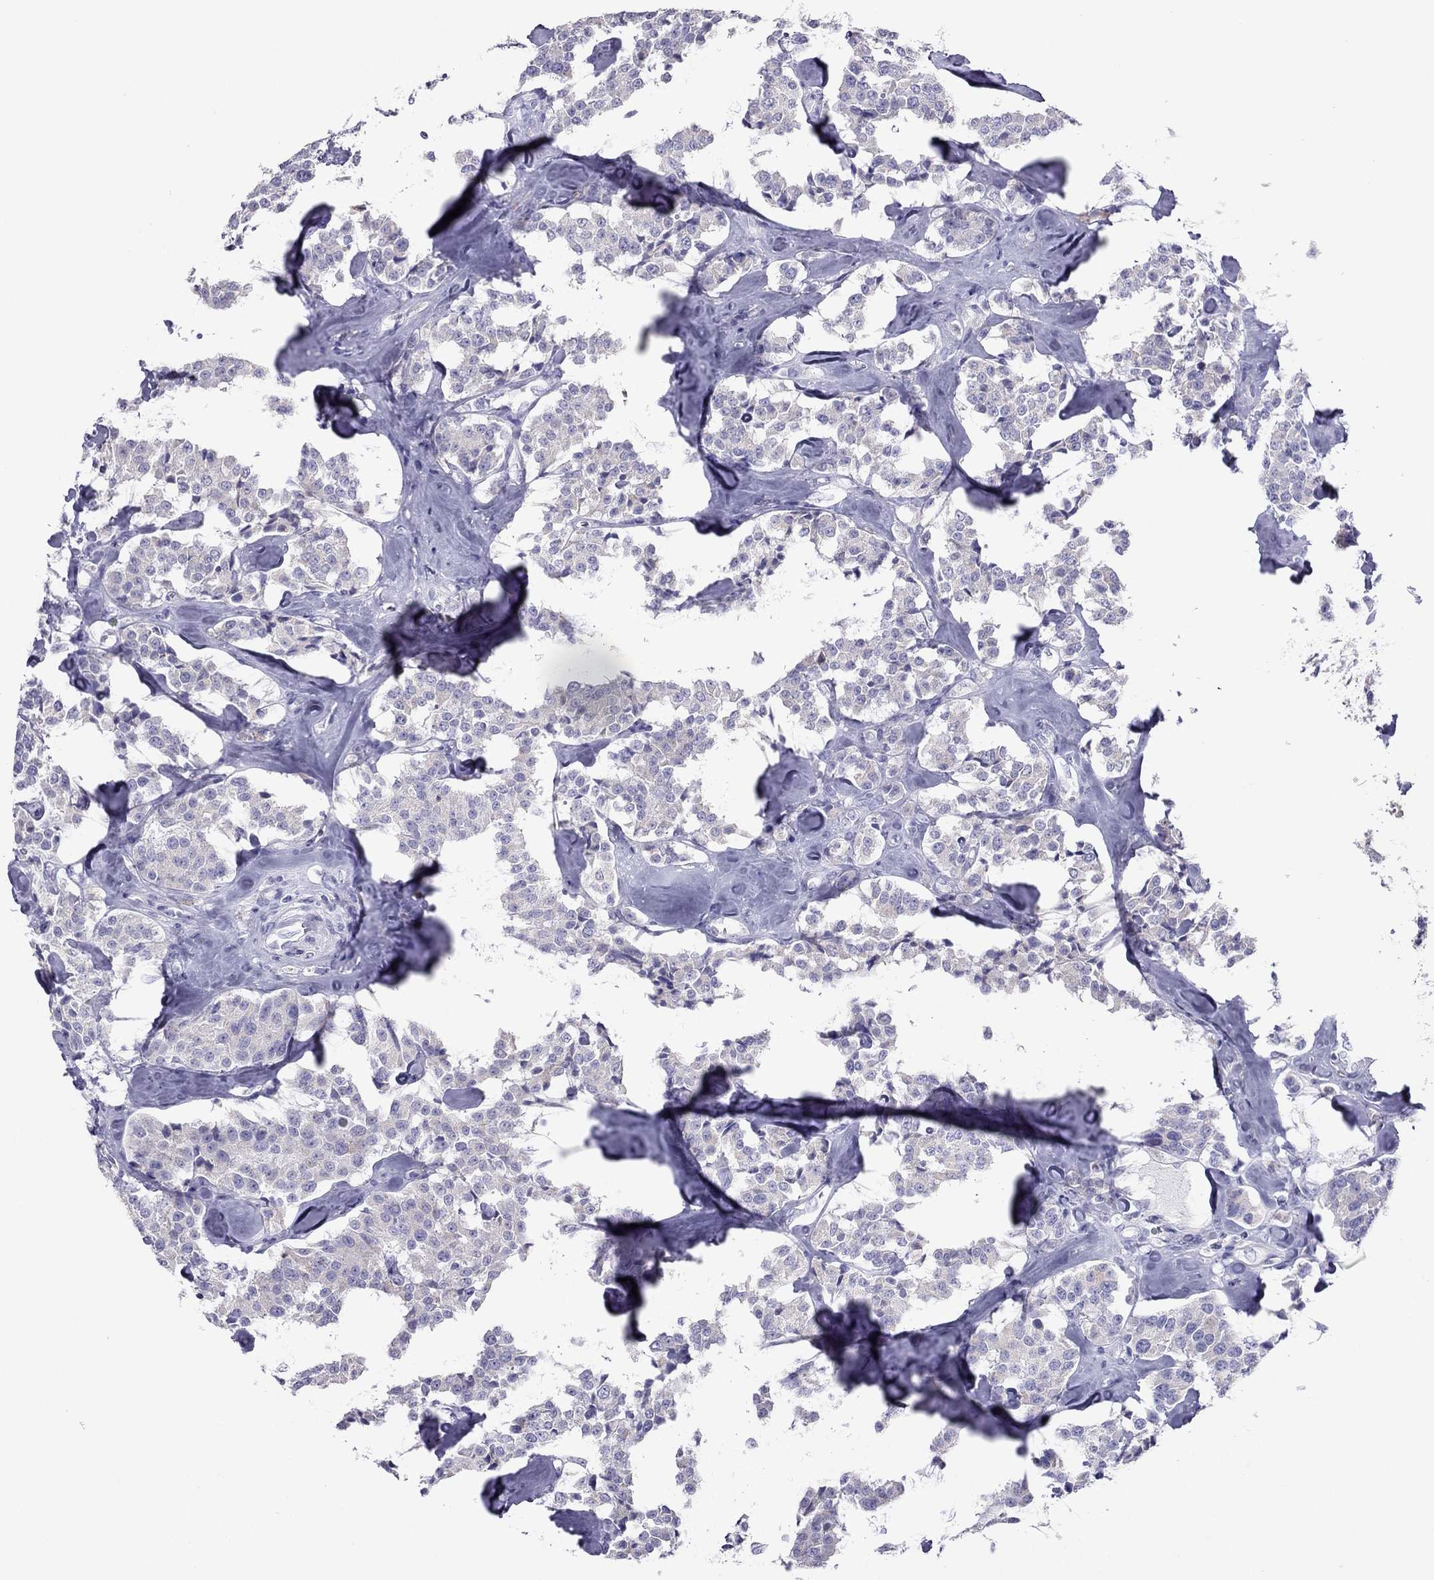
{"staining": {"intensity": "negative", "quantity": "none", "location": "none"}, "tissue": "carcinoid", "cell_type": "Tumor cells", "image_type": "cancer", "snomed": [{"axis": "morphology", "description": "Carcinoid, malignant, NOS"}, {"axis": "topography", "description": "Pancreas"}], "caption": "Immunohistochemical staining of malignant carcinoid demonstrates no significant staining in tumor cells.", "gene": "MAEL", "patient": {"sex": "male", "age": 41}}